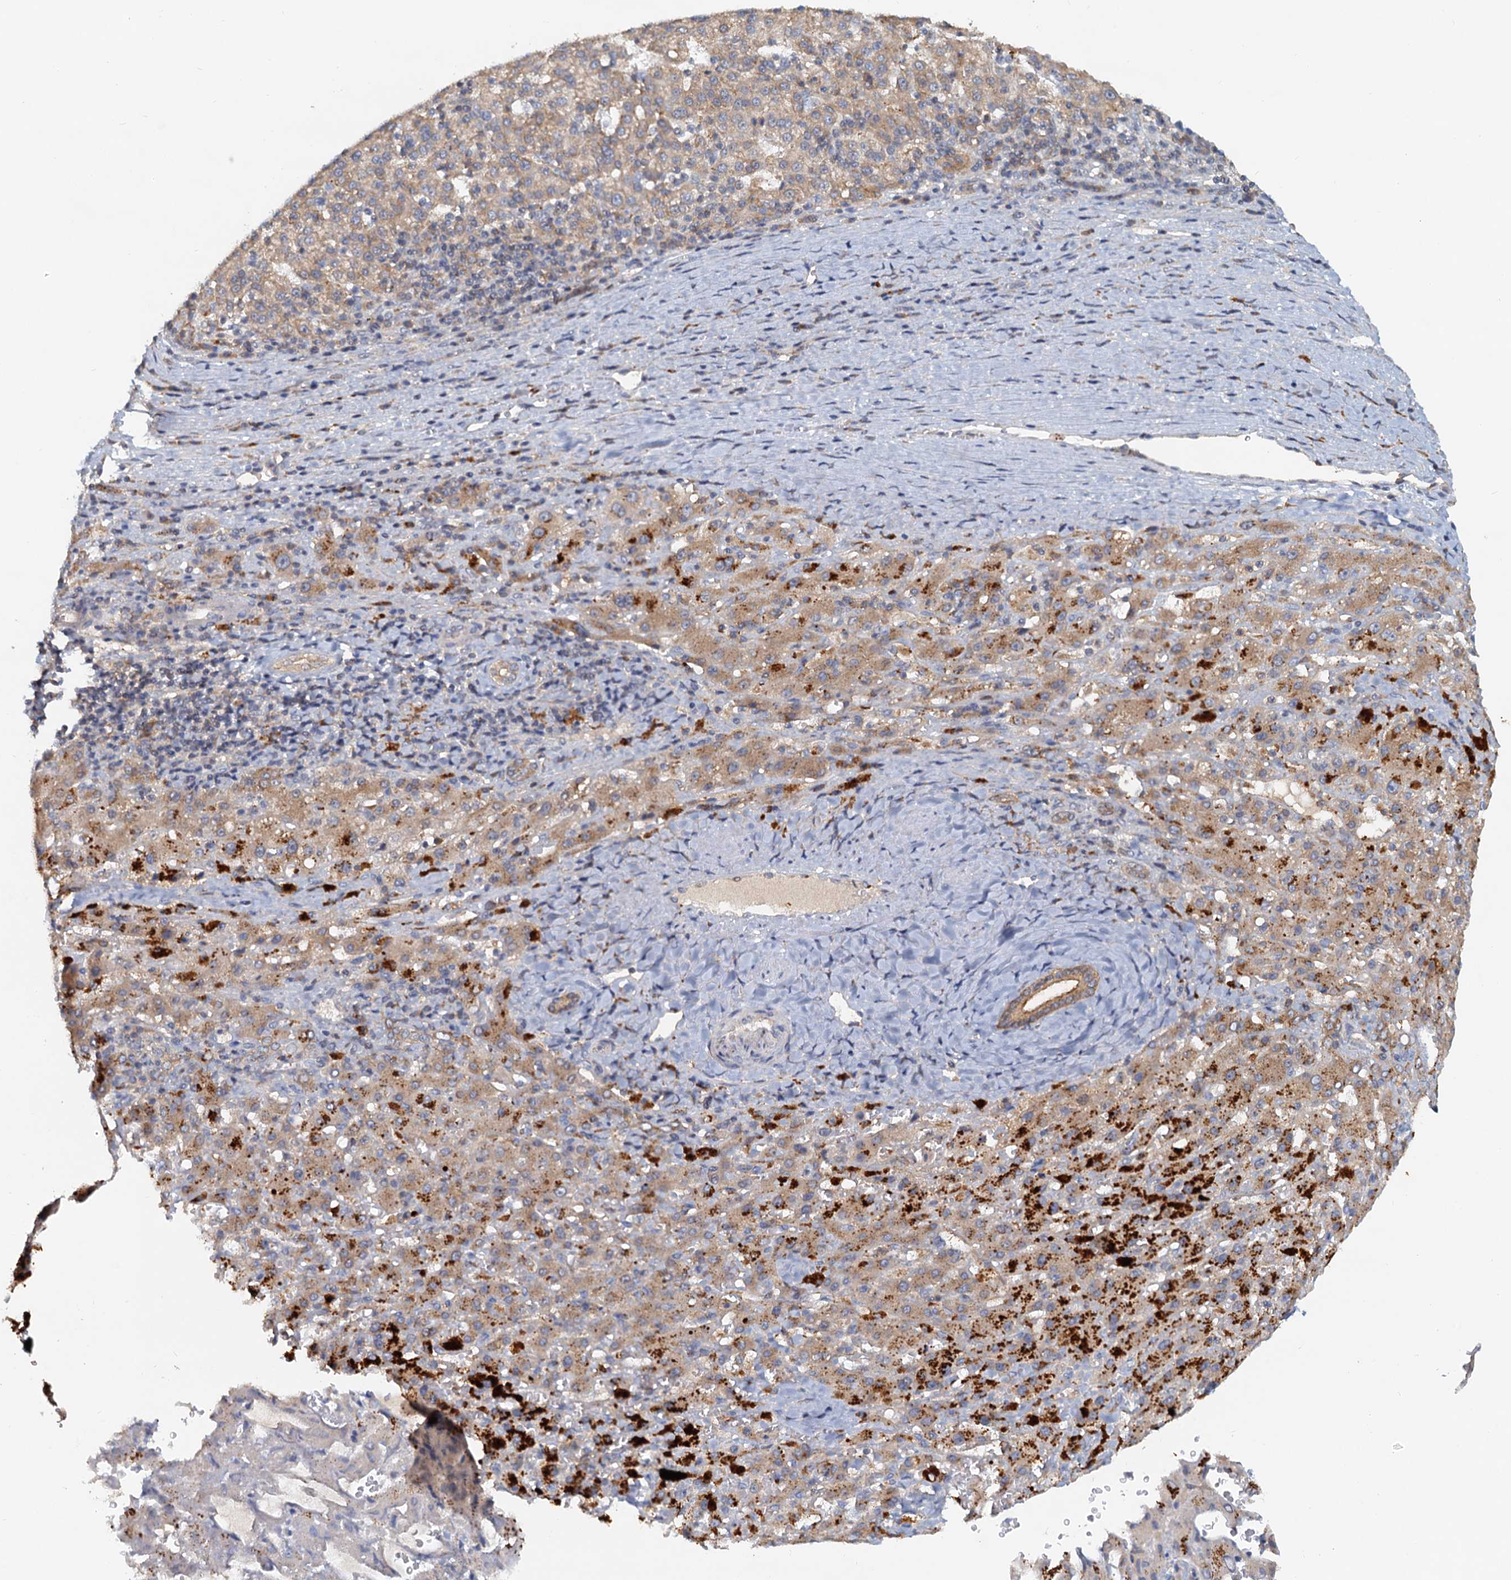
{"staining": {"intensity": "moderate", "quantity": "25%-75%", "location": "cytoplasmic/membranous"}, "tissue": "liver cancer", "cell_type": "Tumor cells", "image_type": "cancer", "snomed": [{"axis": "morphology", "description": "Carcinoma, Hepatocellular, NOS"}, {"axis": "topography", "description": "Liver"}], "caption": "Human liver cancer (hepatocellular carcinoma) stained with a protein marker reveals moderate staining in tumor cells.", "gene": "TOLLIP", "patient": {"sex": "female", "age": 58}}